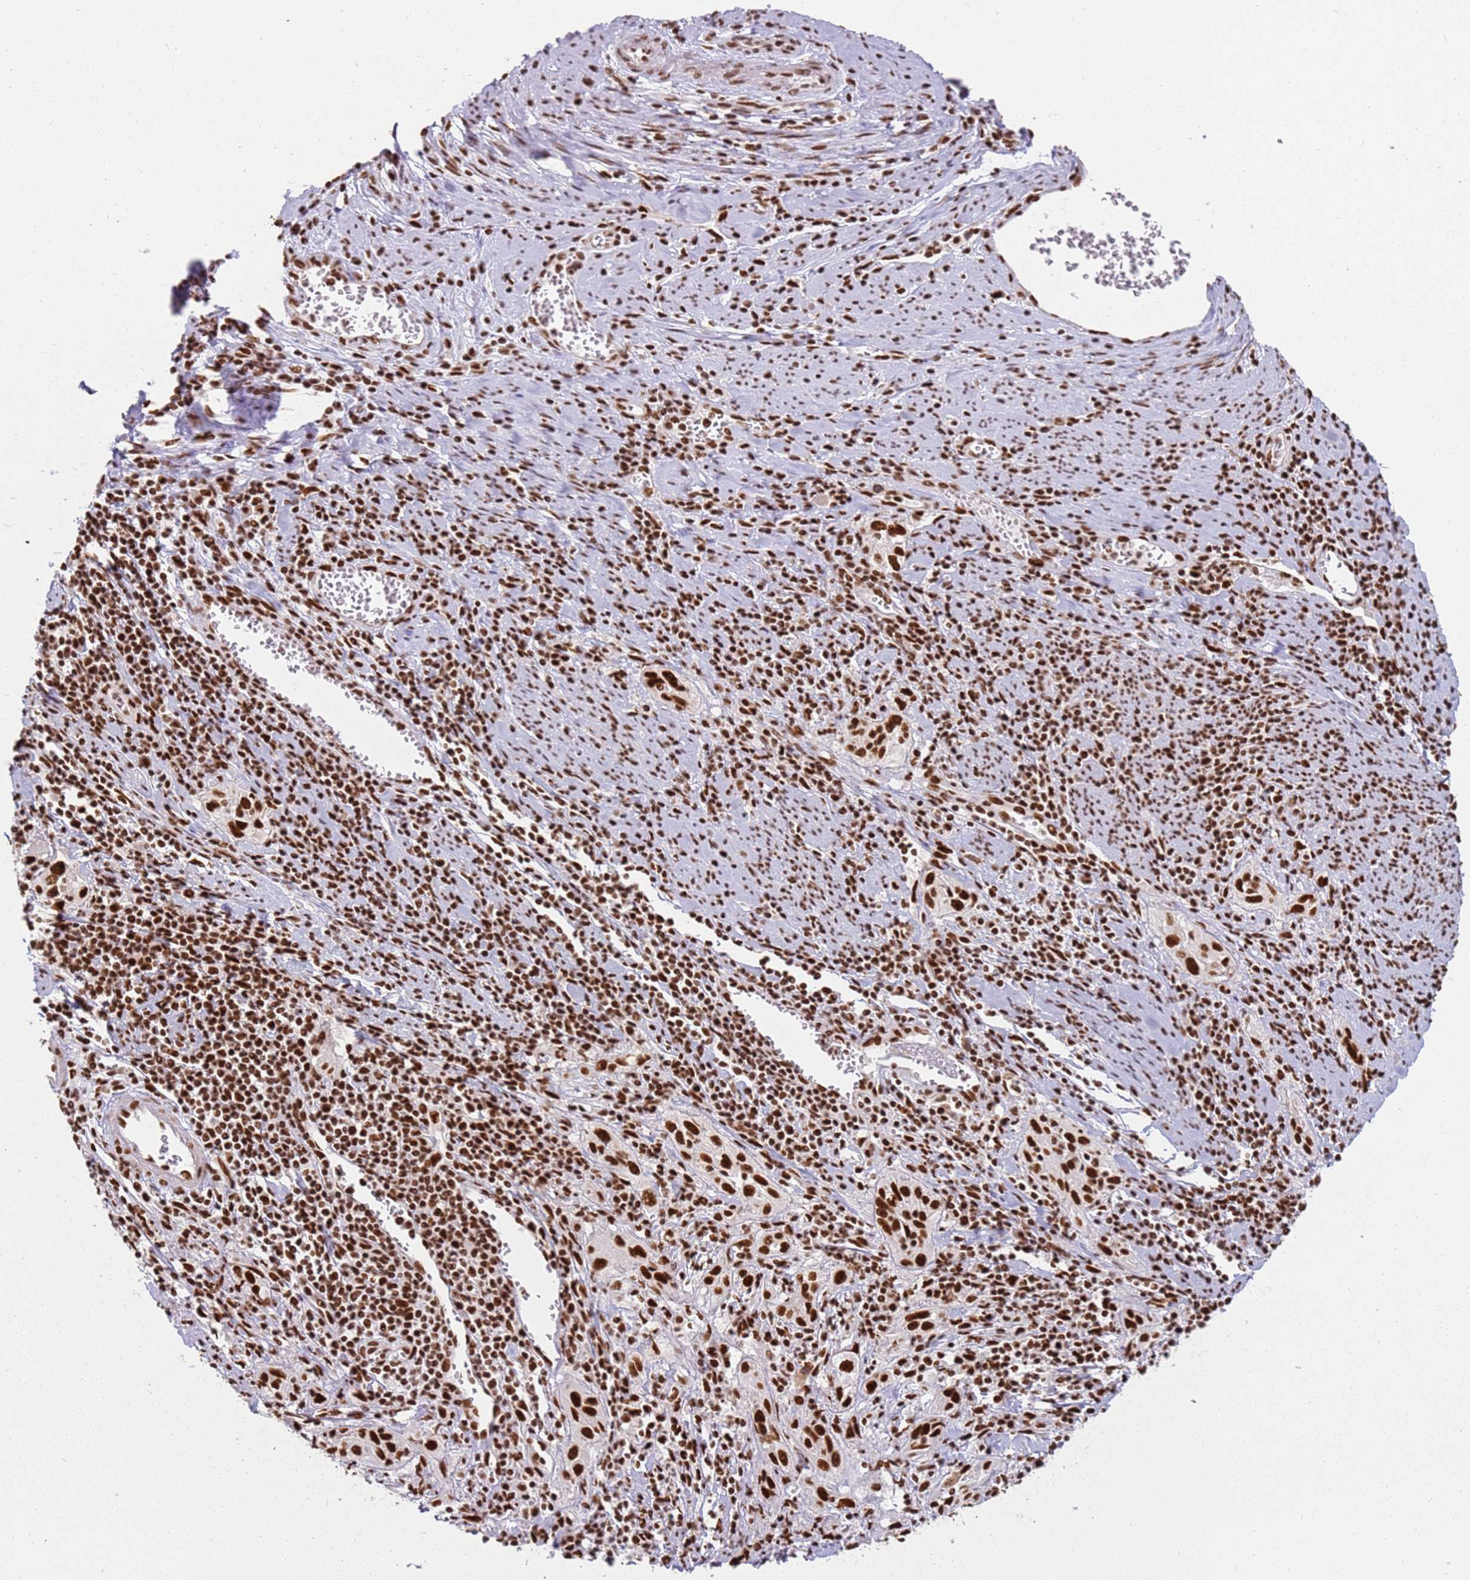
{"staining": {"intensity": "strong", "quantity": ">75%", "location": "nuclear"}, "tissue": "cervical cancer", "cell_type": "Tumor cells", "image_type": "cancer", "snomed": [{"axis": "morphology", "description": "Squamous cell carcinoma, NOS"}, {"axis": "topography", "description": "Cervix"}], "caption": "Strong nuclear protein positivity is seen in approximately >75% of tumor cells in cervical cancer.", "gene": "TENT4A", "patient": {"sex": "female", "age": 57}}